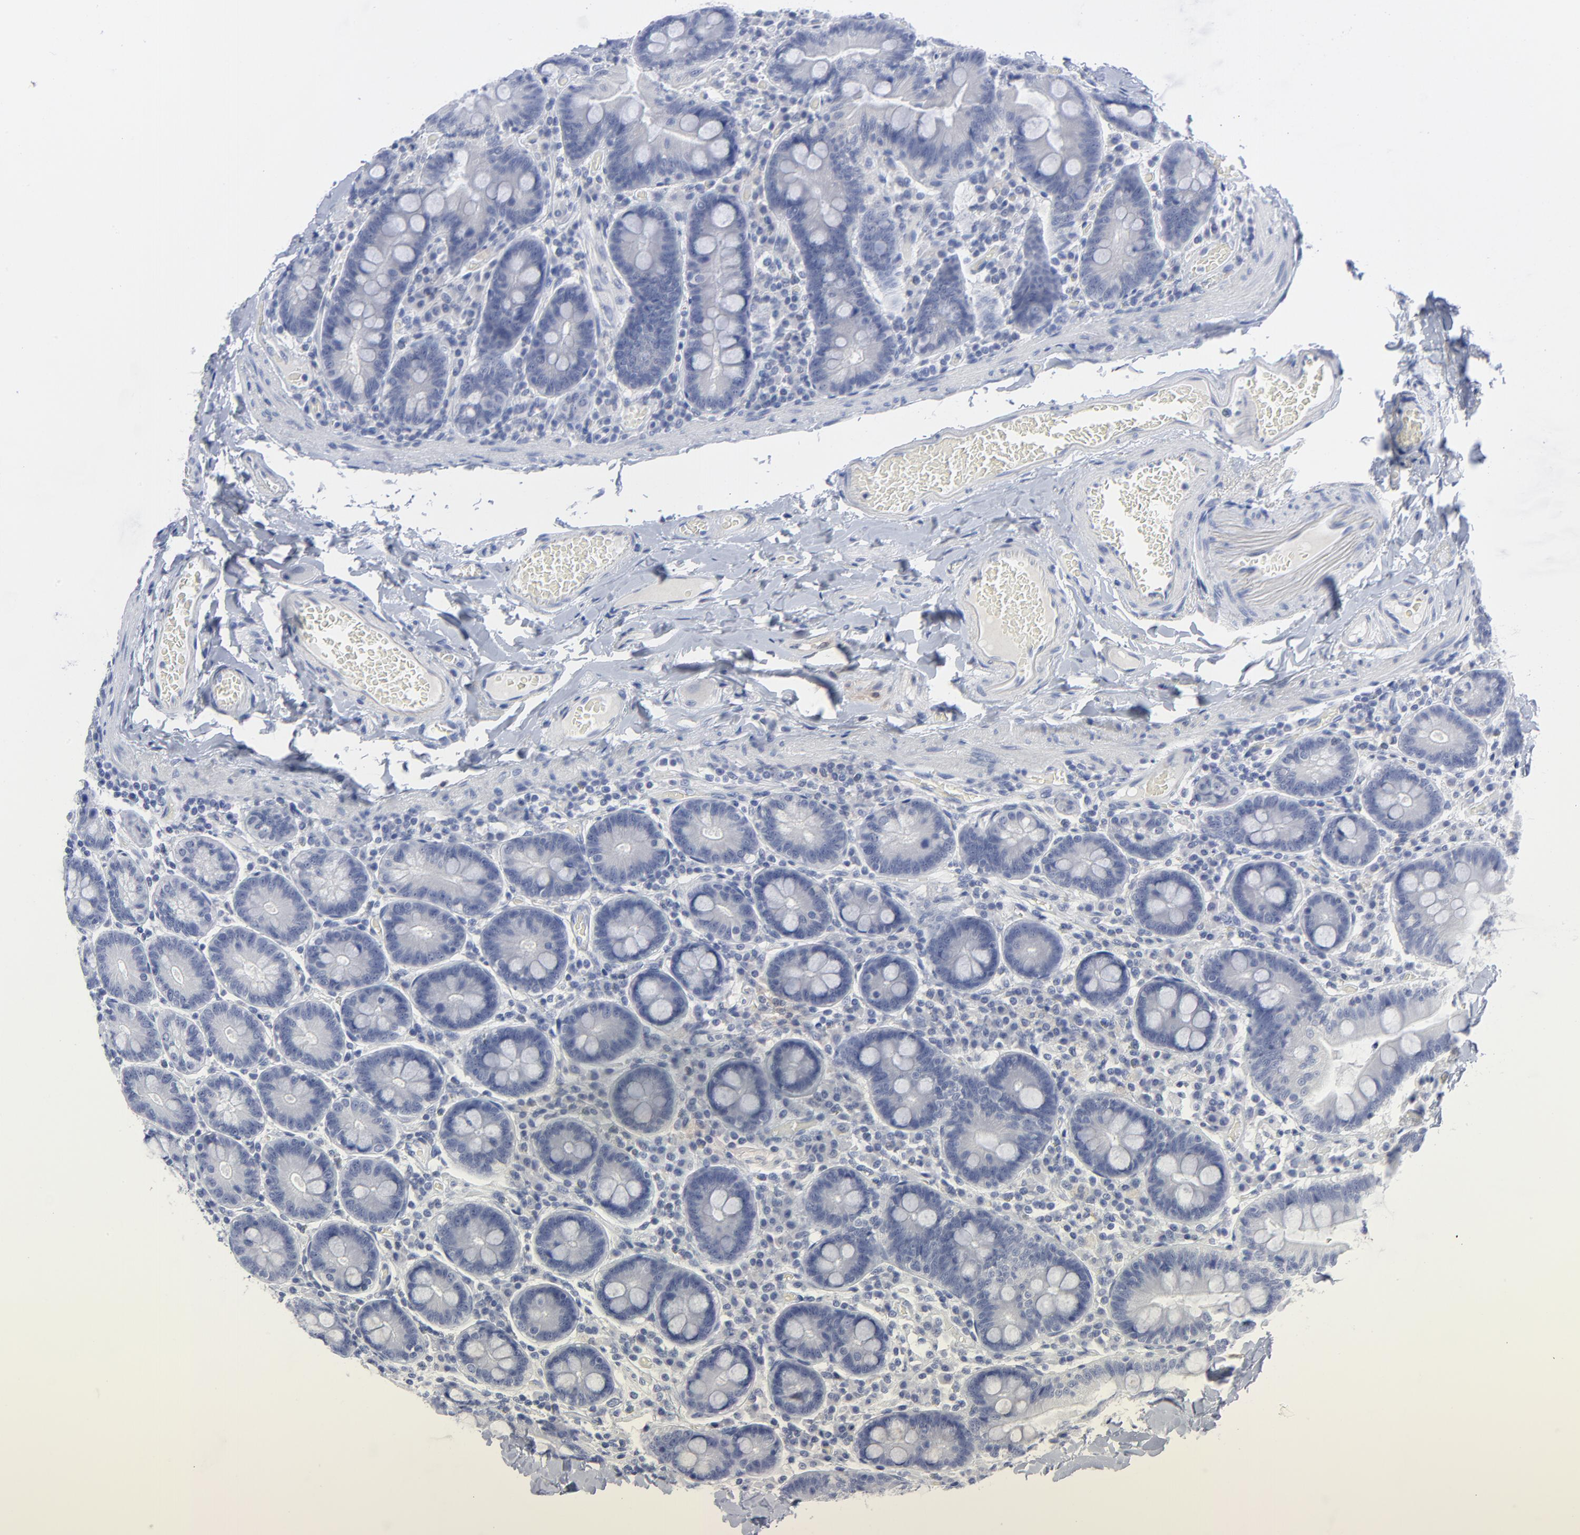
{"staining": {"intensity": "negative", "quantity": "none", "location": "none"}, "tissue": "duodenum", "cell_type": "Glandular cells", "image_type": "normal", "snomed": [{"axis": "morphology", "description": "Normal tissue, NOS"}, {"axis": "topography", "description": "Duodenum"}], "caption": "Benign duodenum was stained to show a protein in brown. There is no significant expression in glandular cells.", "gene": "CLEC4G", "patient": {"sex": "male", "age": 66}}